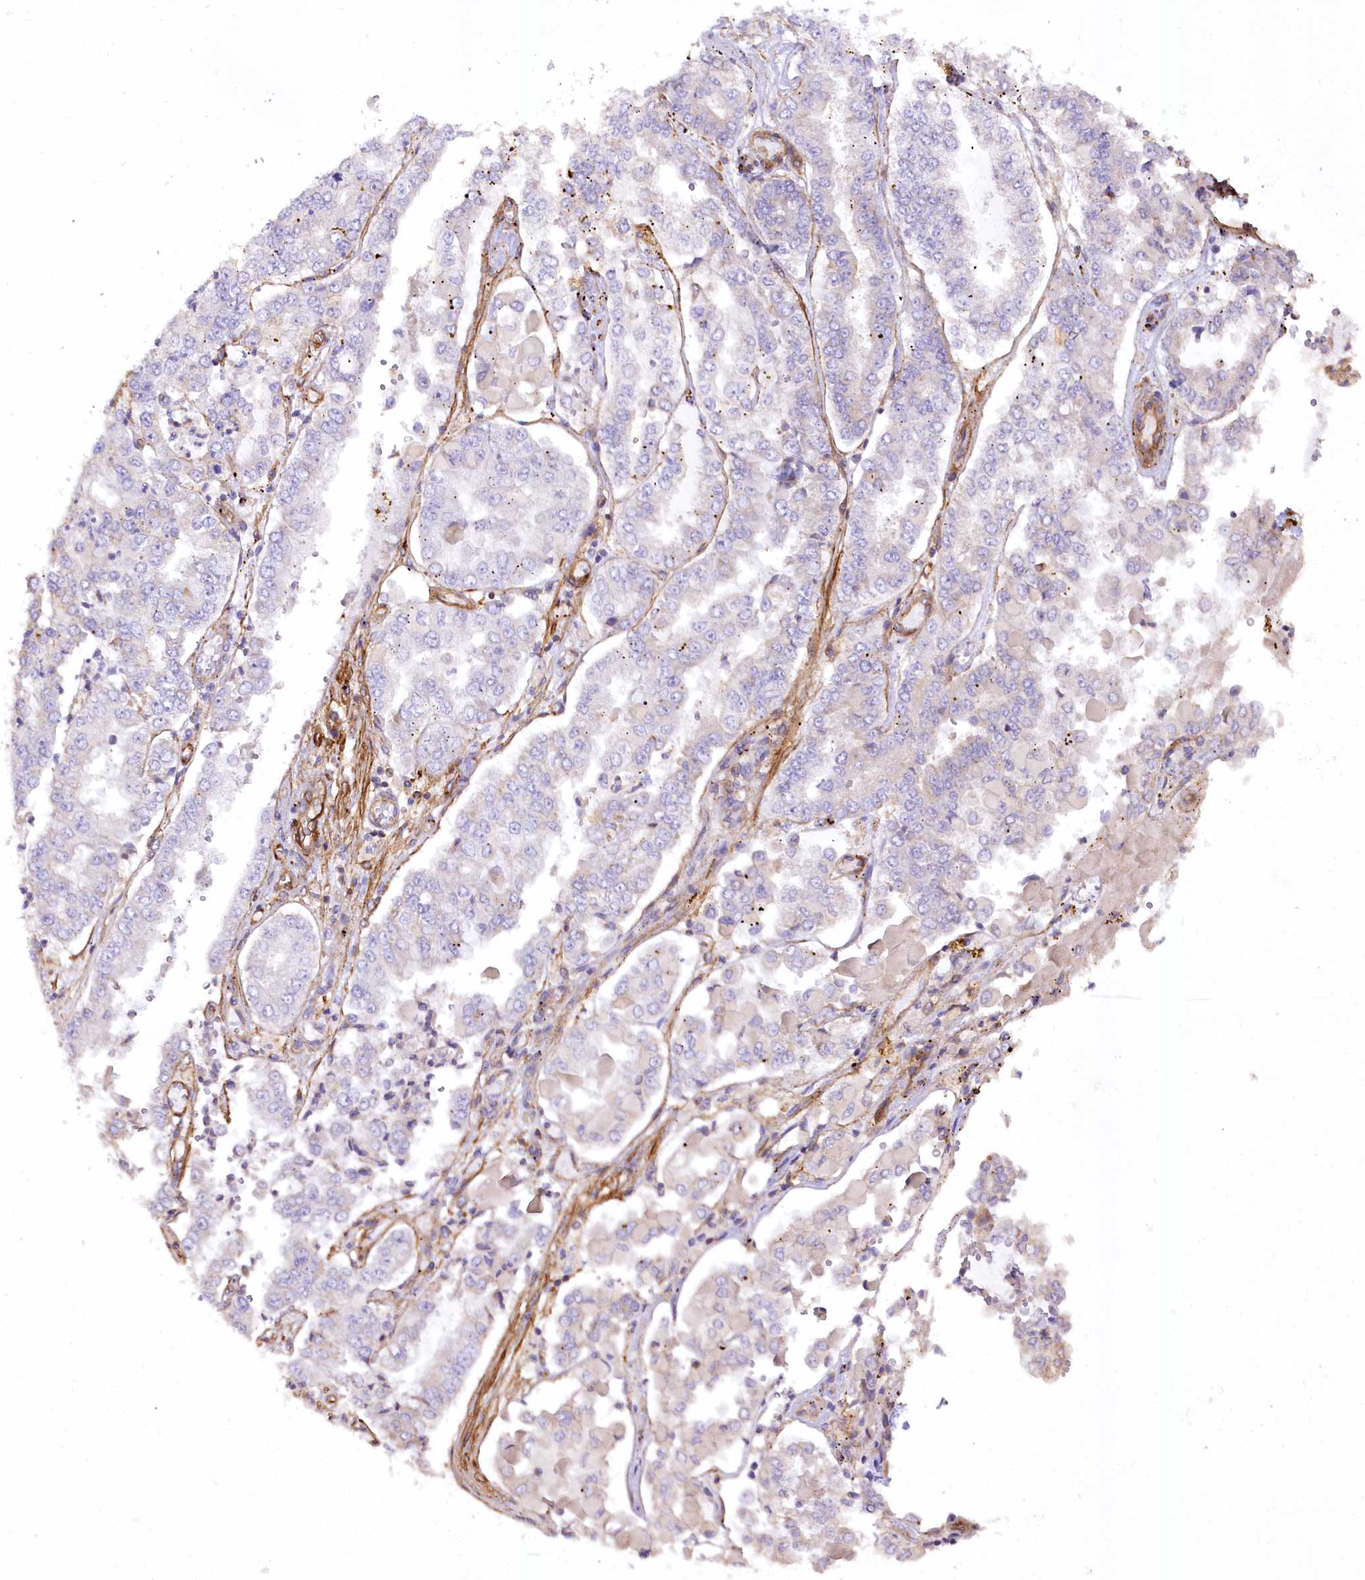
{"staining": {"intensity": "negative", "quantity": "none", "location": "none"}, "tissue": "stomach cancer", "cell_type": "Tumor cells", "image_type": "cancer", "snomed": [{"axis": "morphology", "description": "Adenocarcinoma, NOS"}, {"axis": "topography", "description": "Stomach"}], "caption": "Immunohistochemistry of human adenocarcinoma (stomach) exhibits no staining in tumor cells. Brightfield microscopy of immunohistochemistry (IHC) stained with DAB (3,3'-diaminobenzidine) (brown) and hematoxylin (blue), captured at high magnification.", "gene": "SYNPO2", "patient": {"sex": "male", "age": 76}}